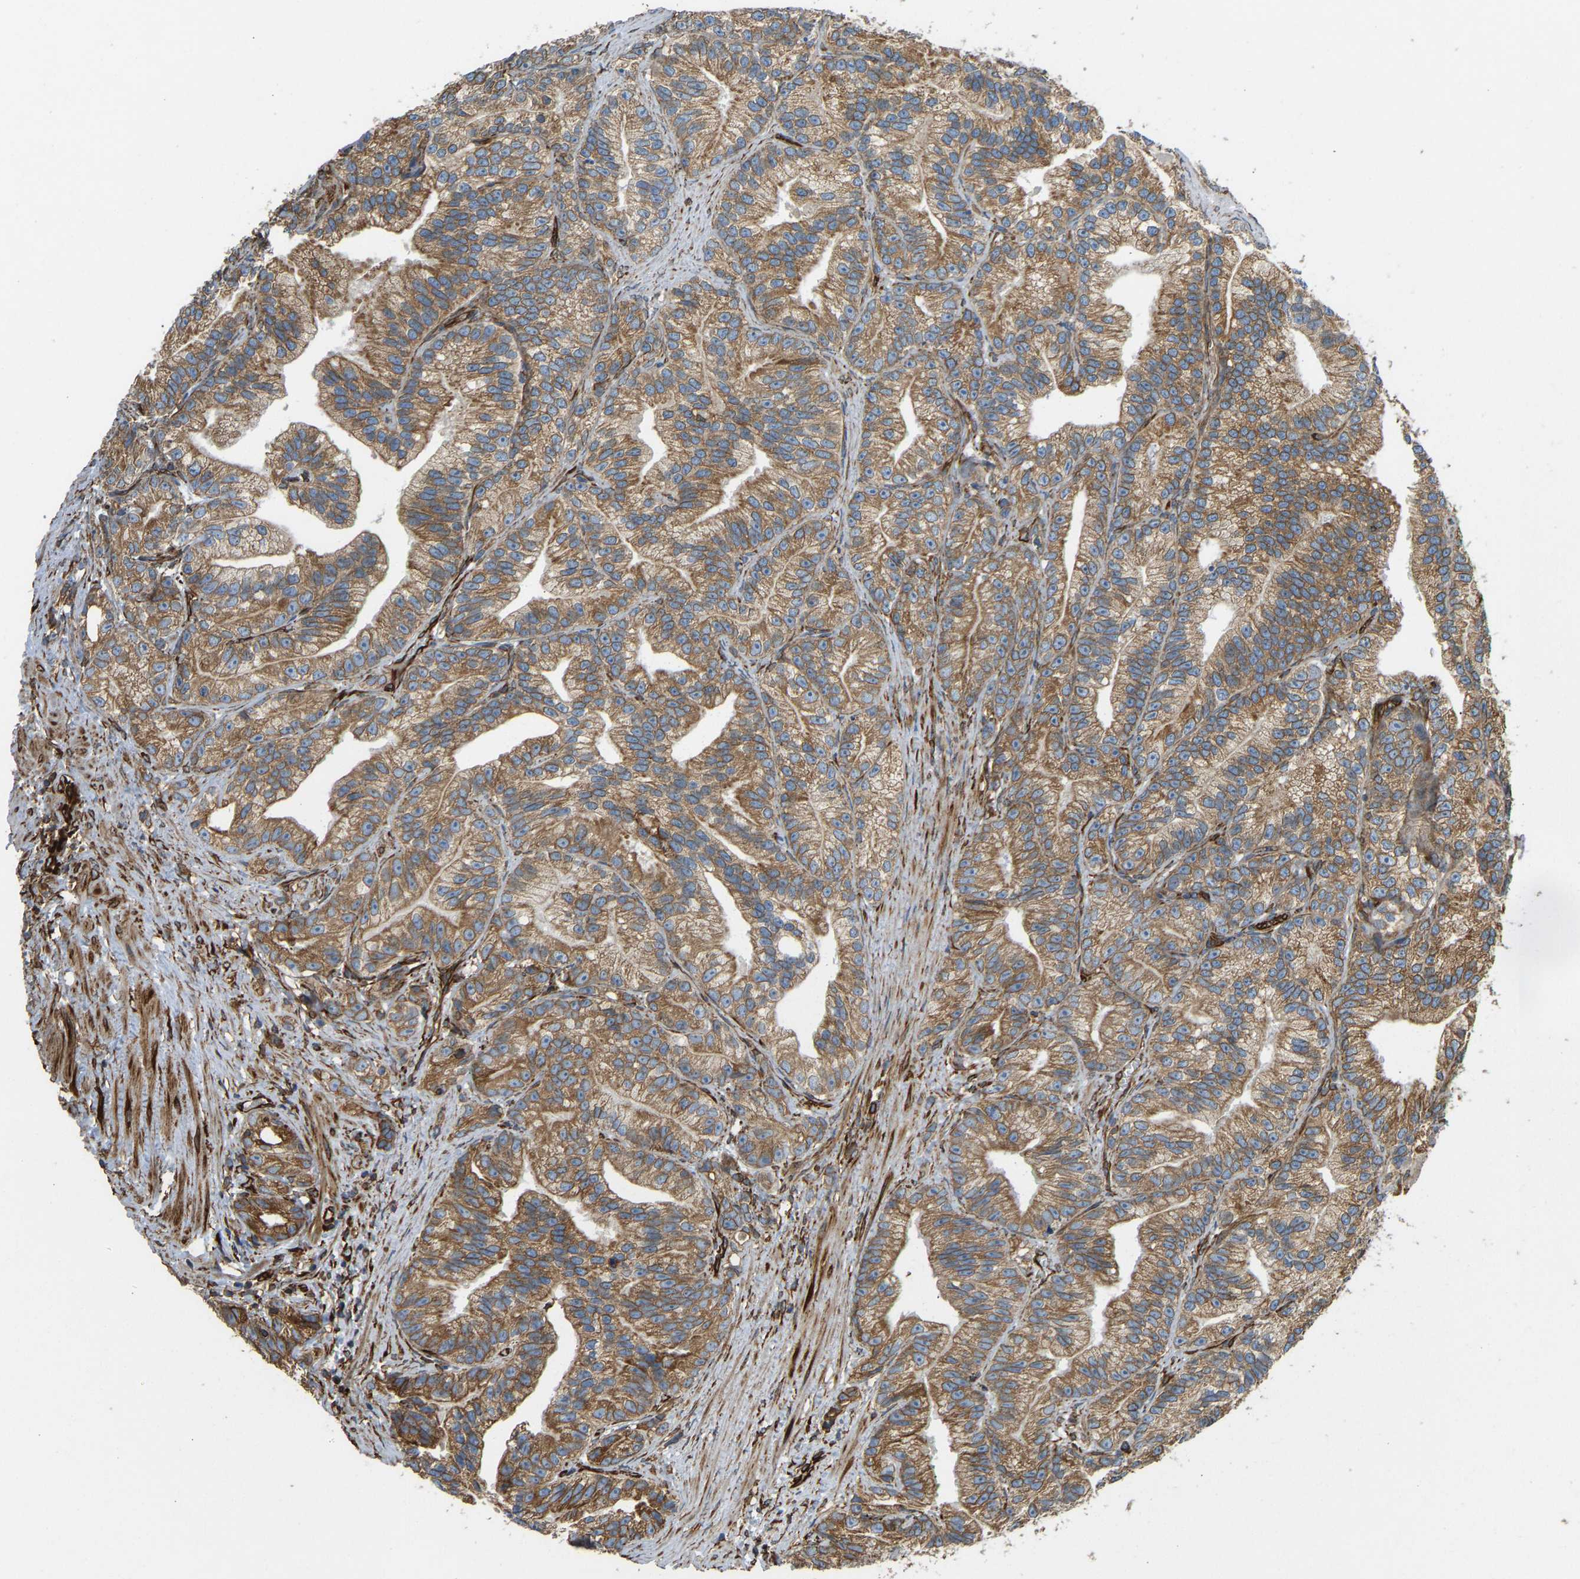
{"staining": {"intensity": "moderate", "quantity": ">75%", "location": "cytoplasmic/membranous"}, "tissue": "prostate cancer", "cell_type": "Tumor cells", "image_type": "cancer", "snomed": [{"axis": "morphology", "description": "Adenocarcinoma, Low grade"}, {"axis": "topography", "description": "Prostate"}], "caption": "Protein expression analysis of human prostate cancer (adenocarcinoma (low-grade)) reveals moderate cytoplasmic/membranous expression in about >75% of tumor cells.", "gene": "BEX3", "patient": {"sex": "male", "age": 89}}